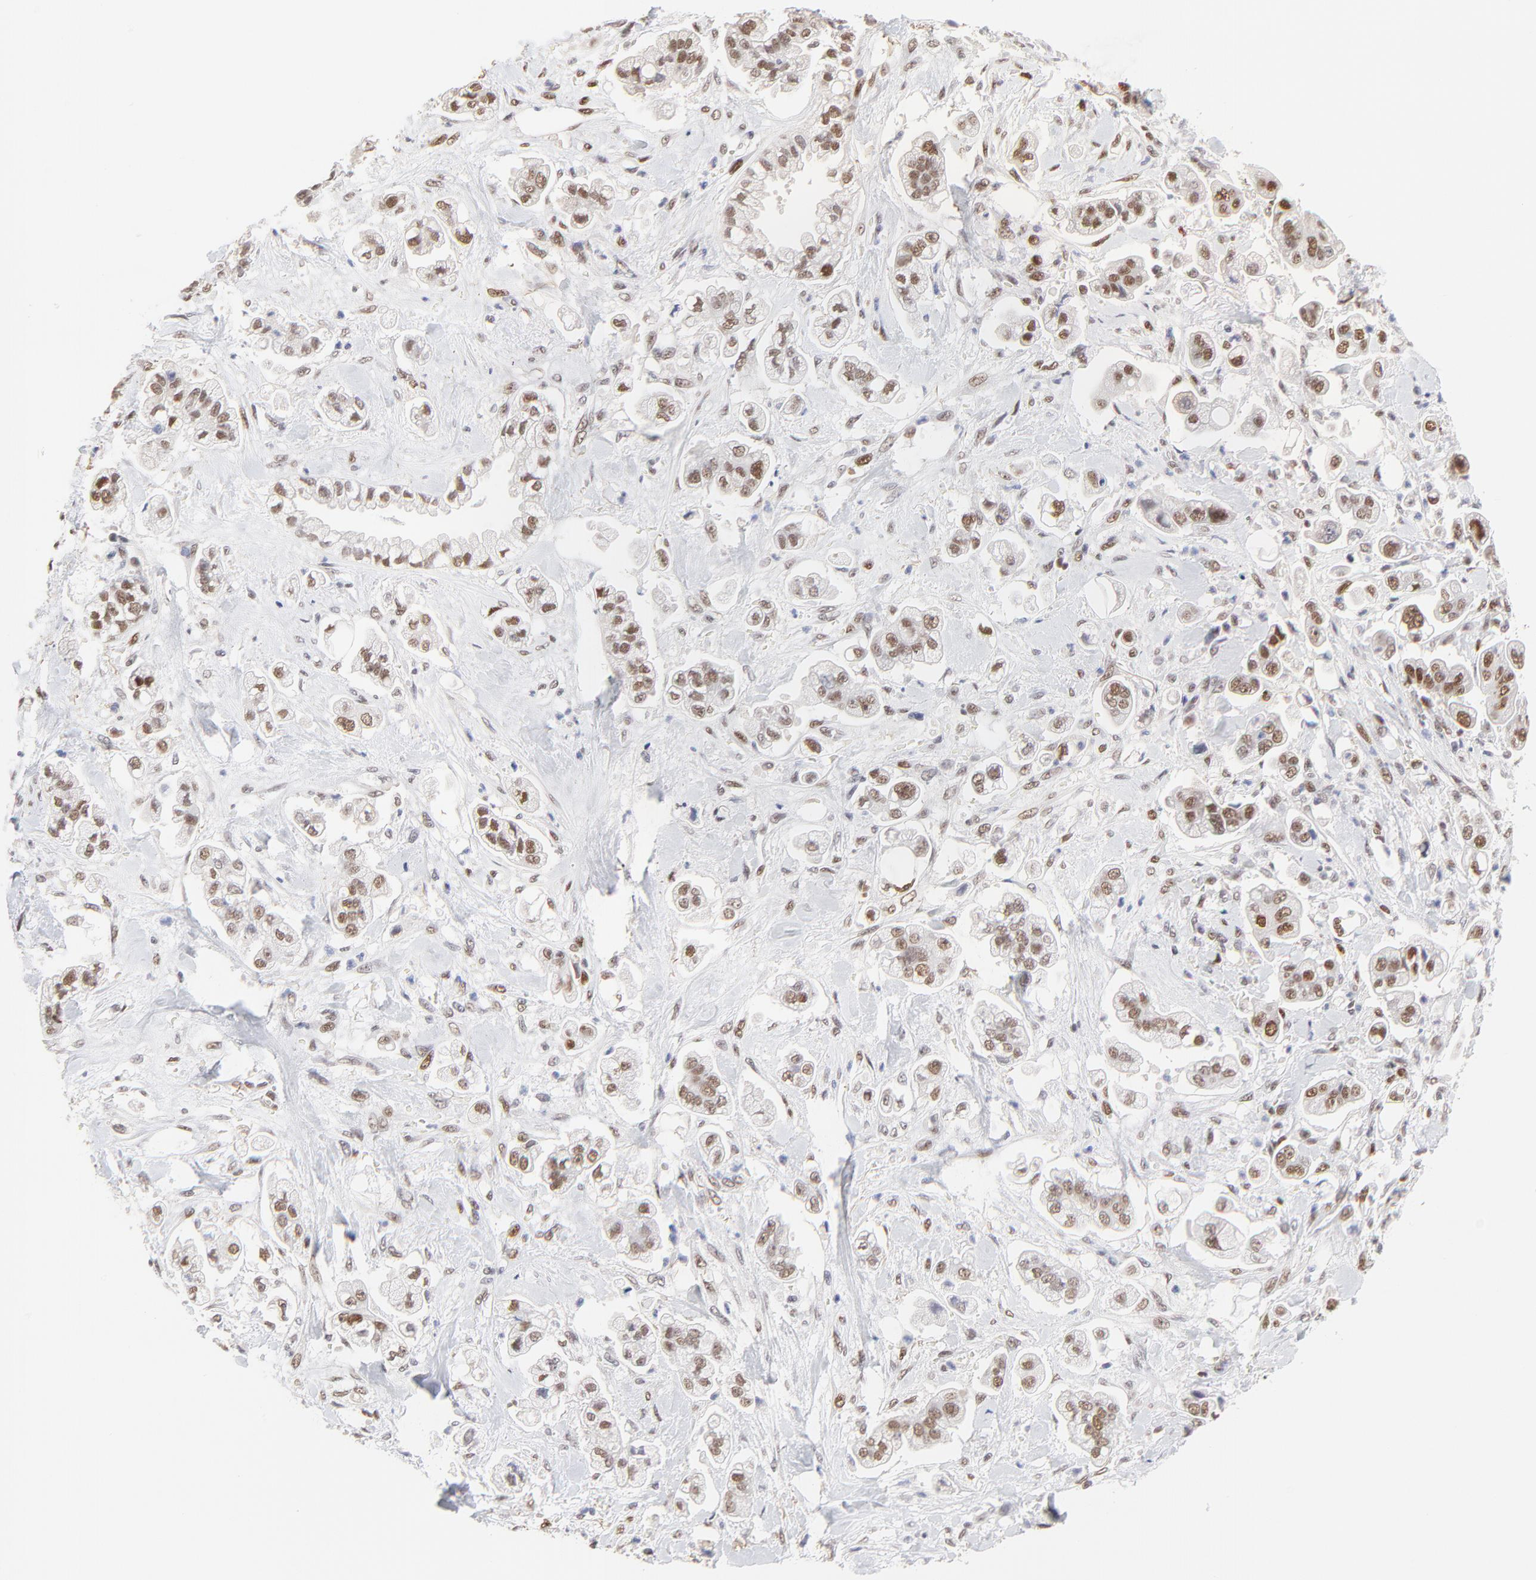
{"staining": {"intensity": "moderate", "quantity": ">75%", "location": "nuclear"}, "tissue": "stomach cancer", "cell_type": "Tumor cells", "image_type": "cancer", "snomed": [{"axis": "morphology", "description": "Adenocarcinoma, NOS"}, {"axis": "topography", "description": "Stomach"}], "caption": "Approximately >75% of tumor cells in human stomach cancer exhibit moderate nuclear protein positivity as visualized by brown immunohistochemical staining.", "gene": "OGFOD1", "patient": {"sex": "male", "age": 62}}